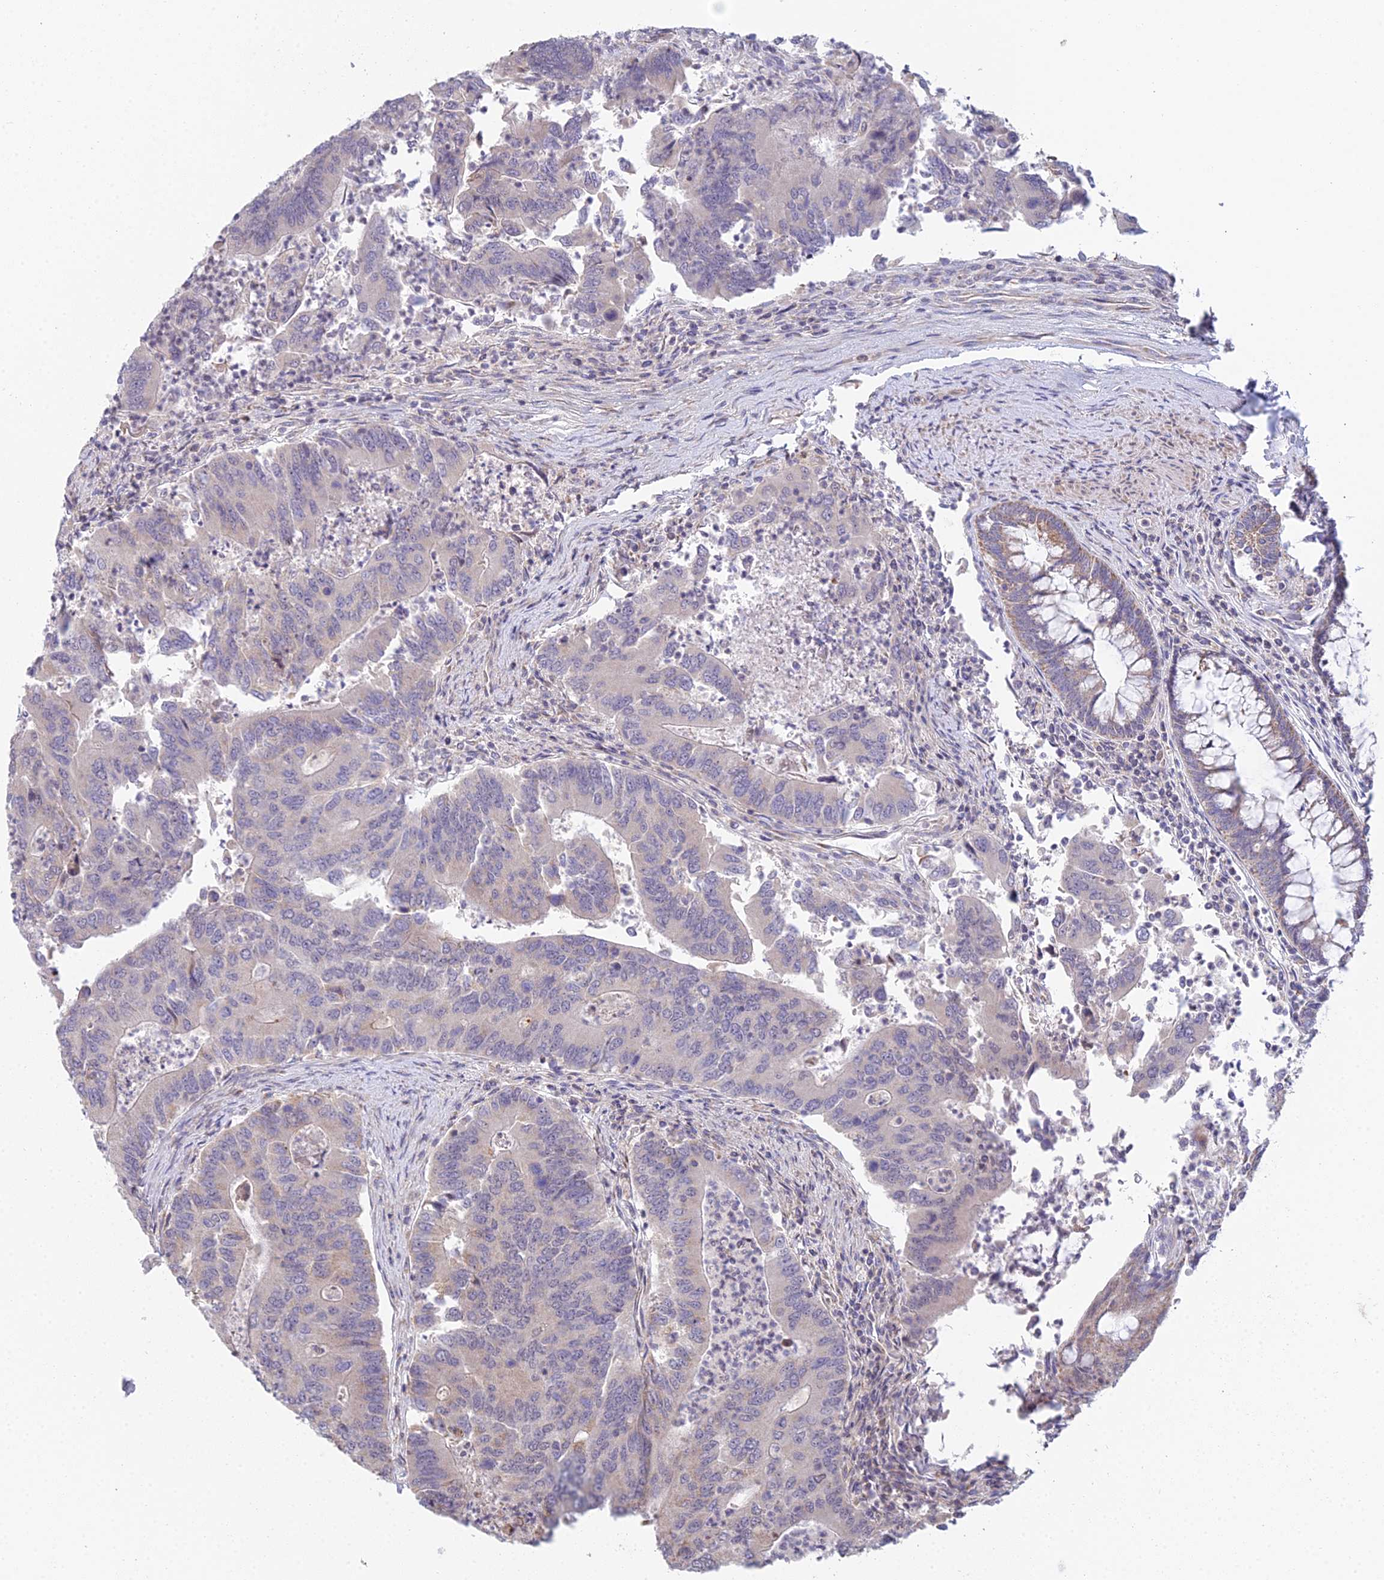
{"staining": {"intensity": "negative", "quantity": "none", "location": "none"}, "tissue": "colorectal cancer", "cell_type": "Tumor cells", "image_type": "cancer", "snomed": [{"axis": "morphology", "description": "Adenocarcinoma, NOS"}, {"axis": "topography", "description": "Colon"}], "caption": "This is an IHC image of adenocarcinoma (colorectal). There is no positivity in tumor cells.", "gene": "CFAP206", "patient": {"sex": "female", "age": 67}}